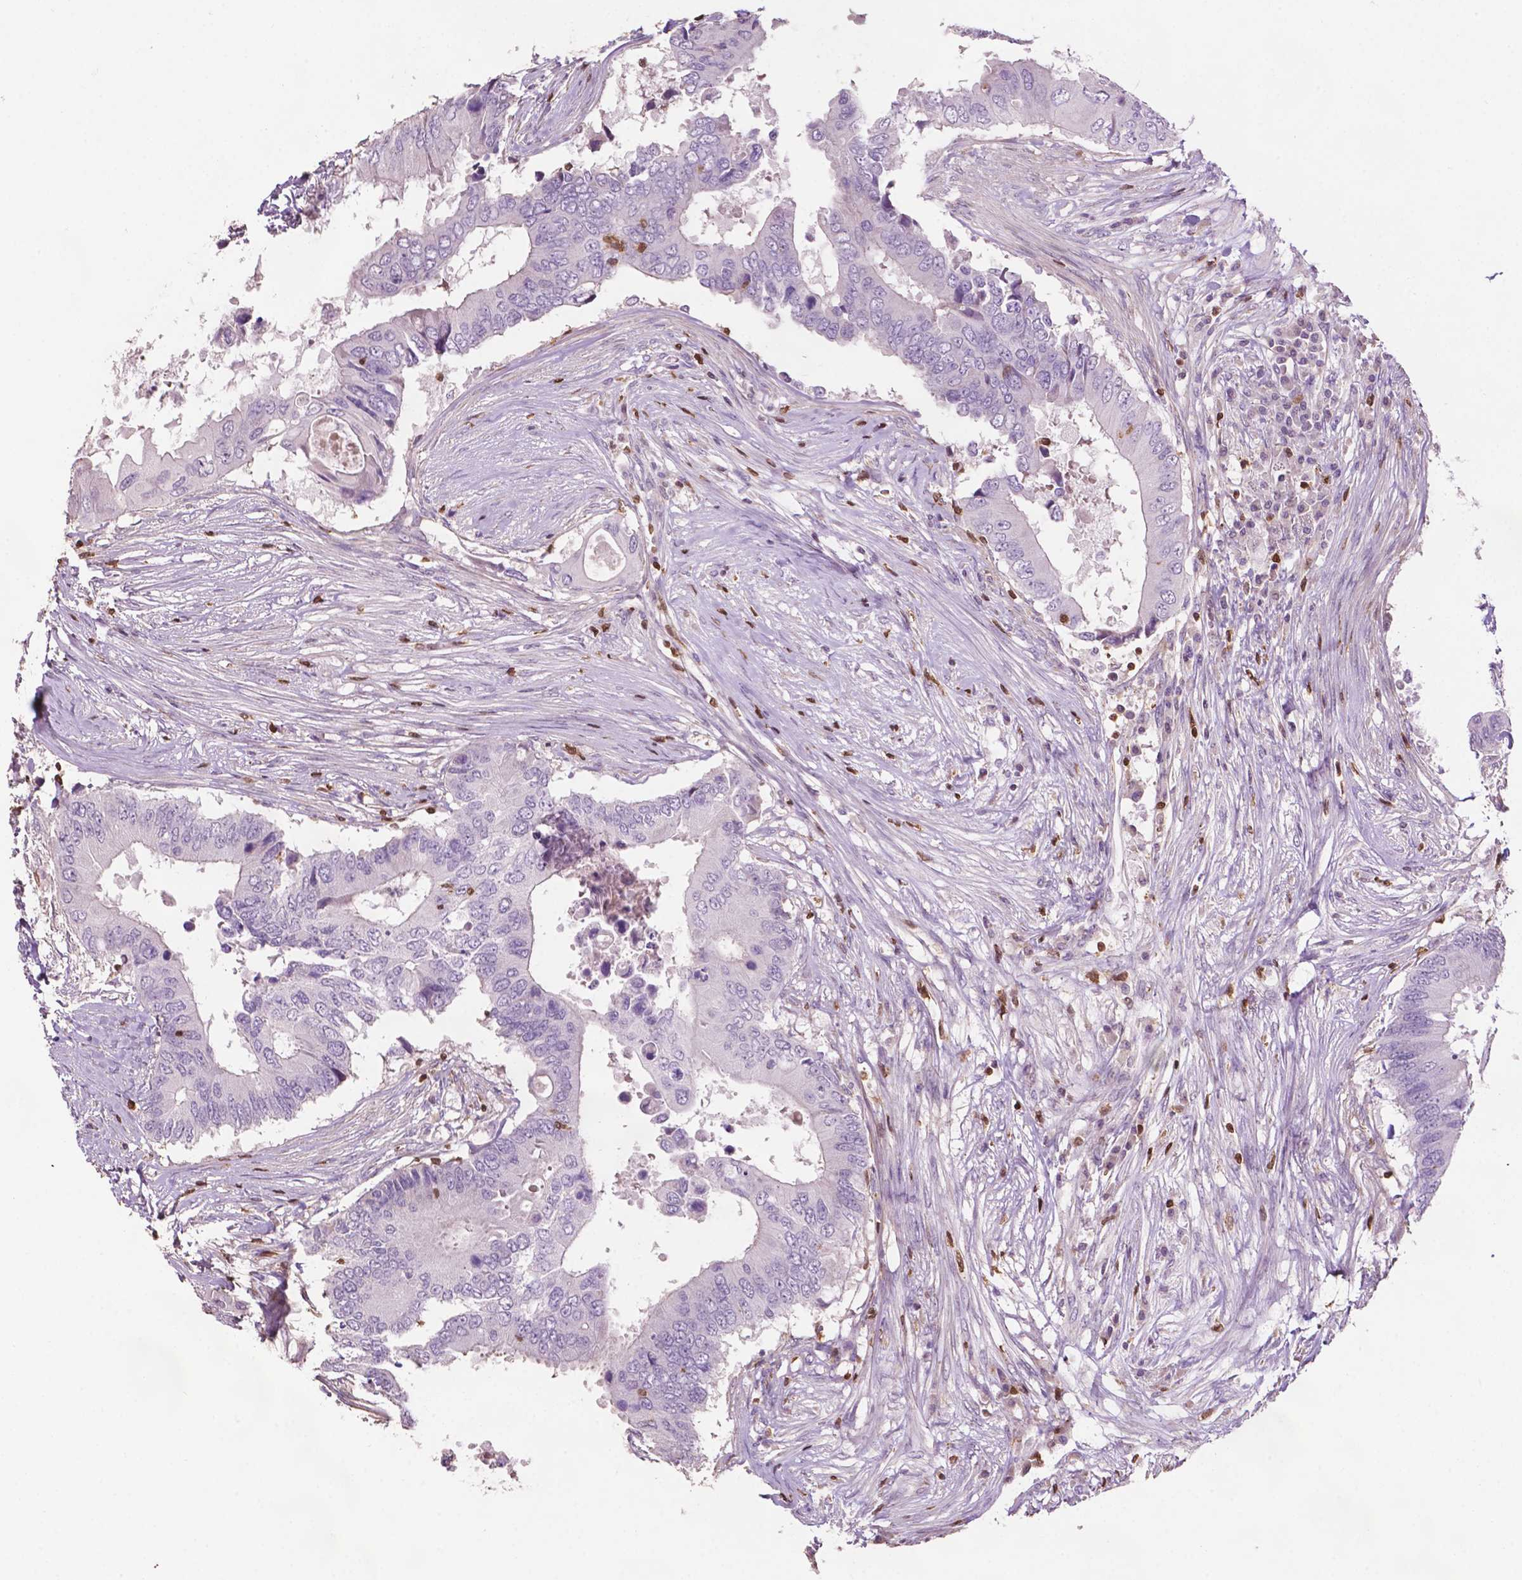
{"staining": {"intensity": "negative", "quantity": "none", "location": "none"}, "tissue": "colorectal cancer", "cell_type": "Tumor cells", "image_type": "cancer", "snomed": [{"axis": "morphology", "description": "Adenocarcinoma, NOS"}, {"axis": "topography", "description": "Colon"}], "caption": "A high-resolution image shows IHC staining of colorectal cancer, which displays no significant expression in tumor cells.", "gene": "TBC1D10C", "patient": {"sex": "male", "age": 71}}